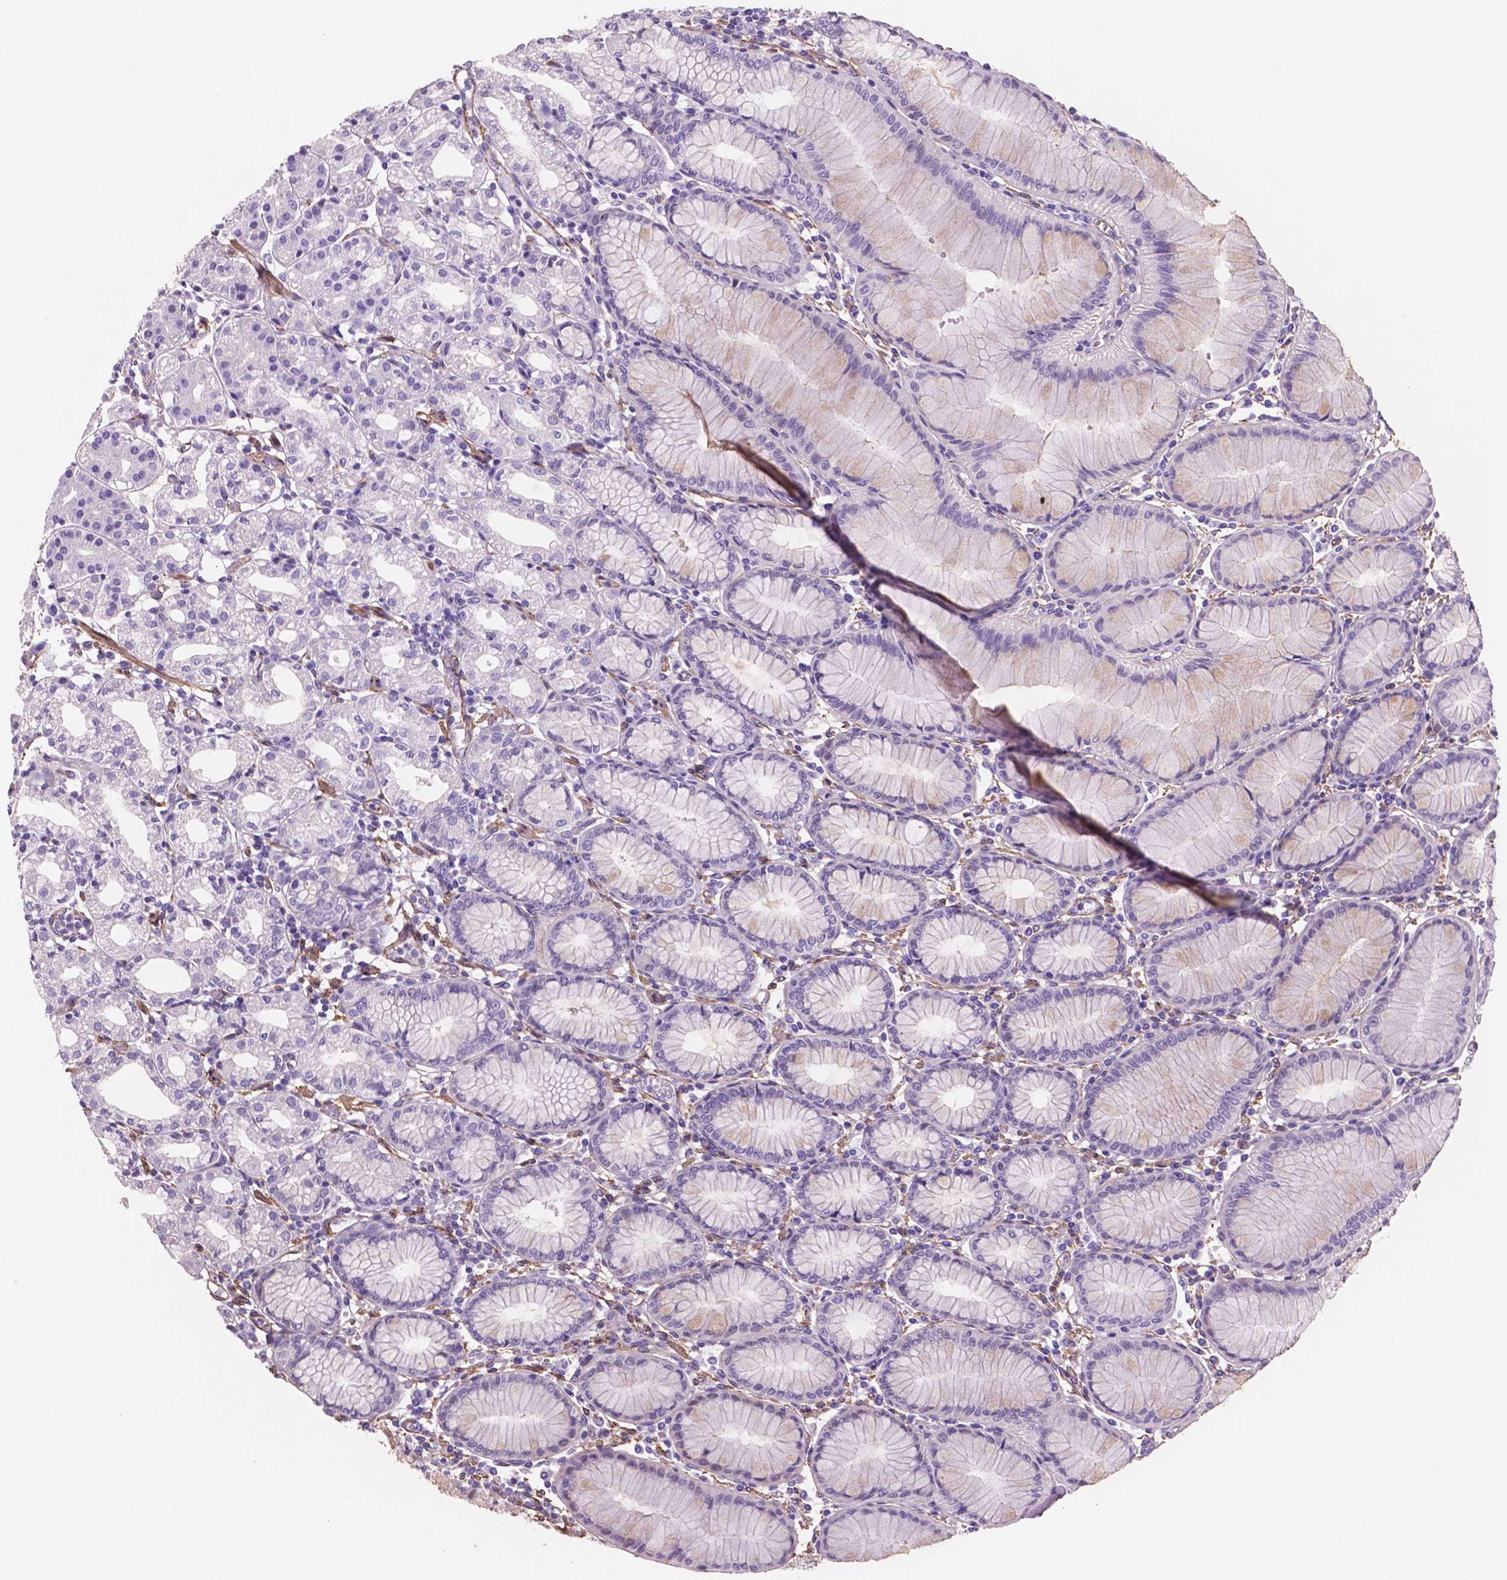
{"staining": {"intensity": "weak", "quantity": "<25%", "location": "cytoplasmic/membranous"}, "tissue": "stomach", "cell_type": "Glandular cells", "image_type": "normal", "snomed": [{"axis": "morphology", "description": "Normal tissue, NOS"}, {"axis": "topography", "description": "Skeletal muscle"}, {"axis": "topography", "description": "Stomach"}], "caption": "Micrograph shows no significant protein expression in glandular cells of normal stomach.", "gene": "TOR2A", "patient": {"sex": "female", "age": 57}}